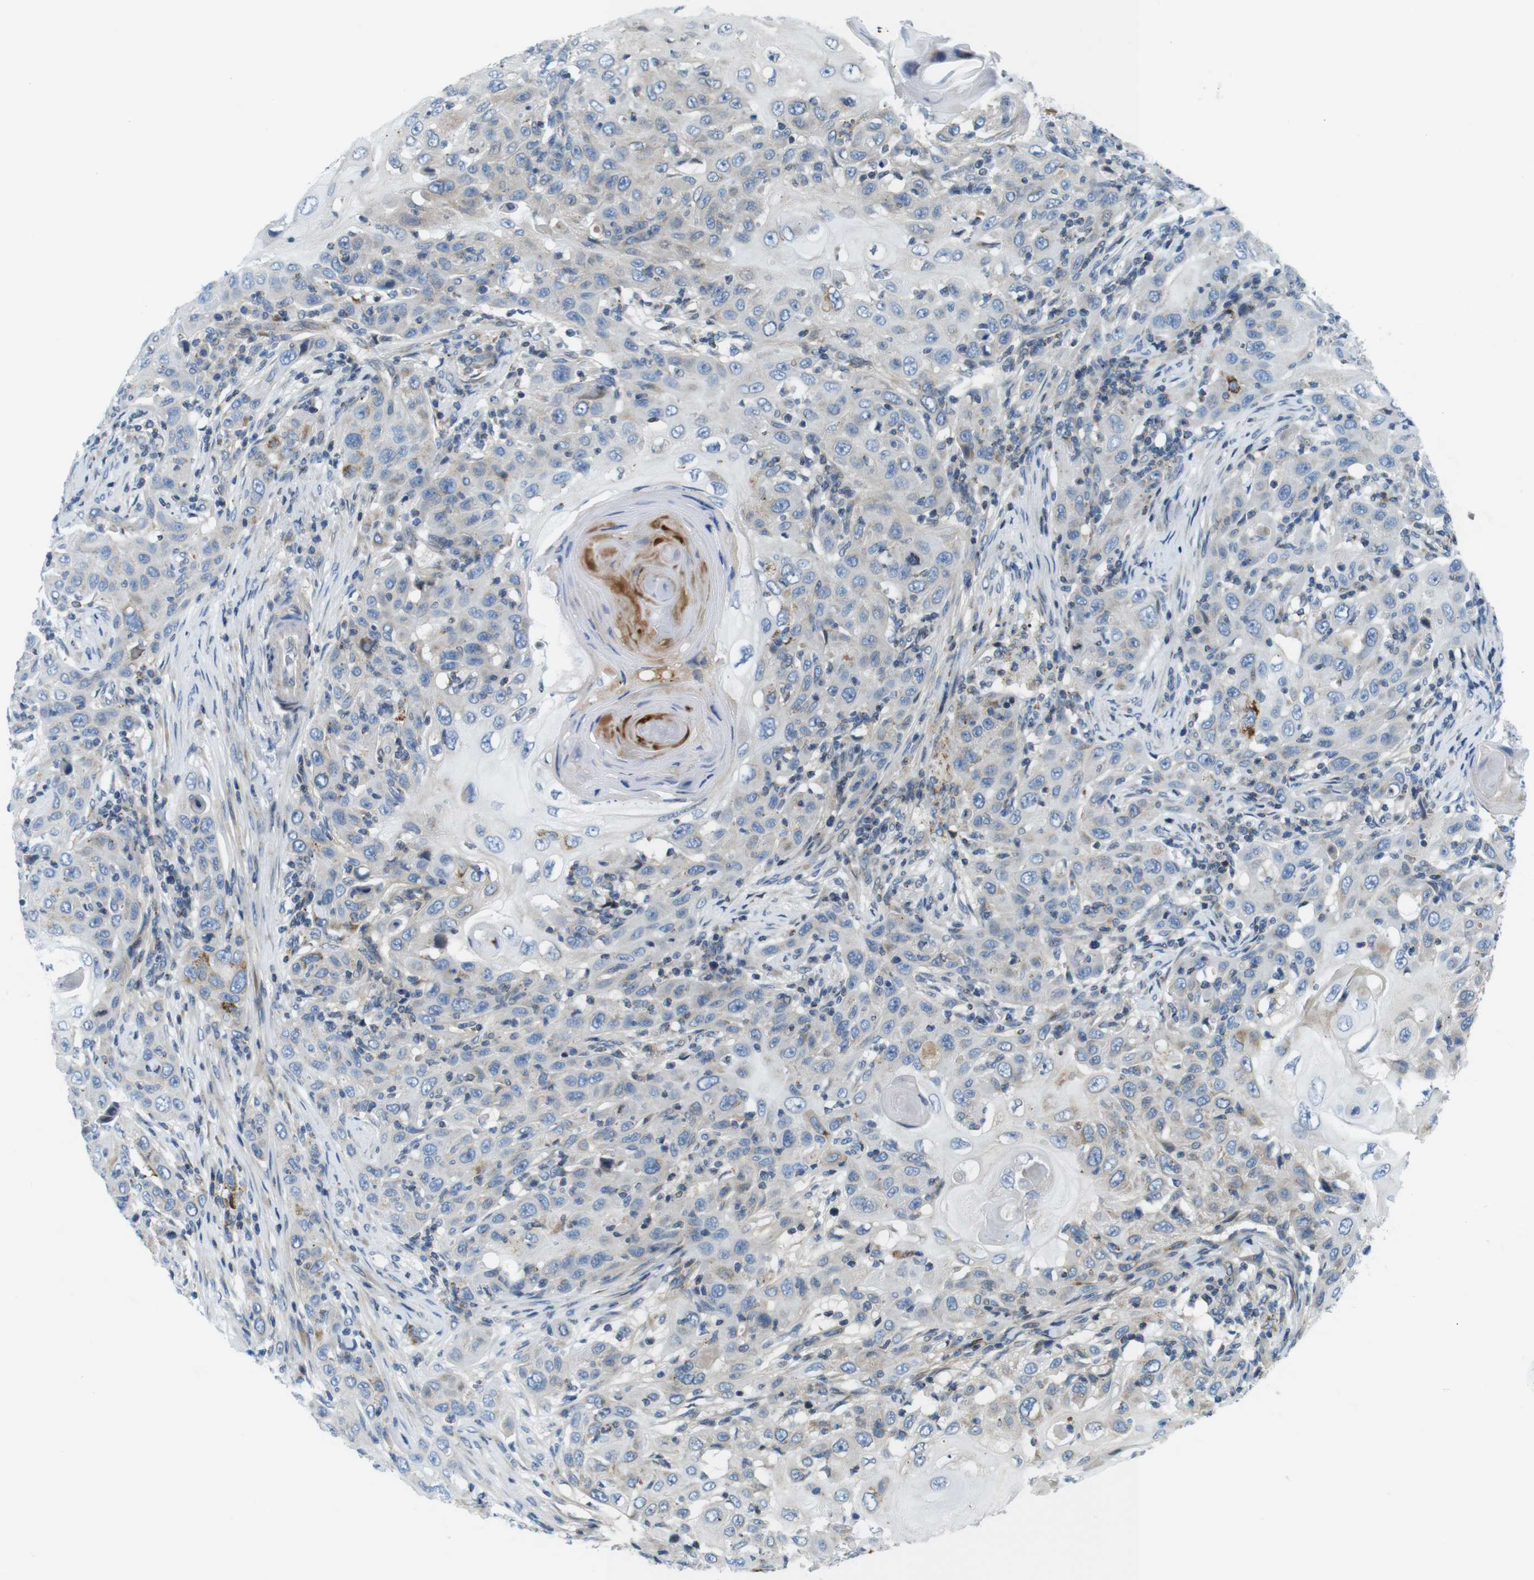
{"staining": {"intensity": "weak", "quantity": "<25%", "location": "cytoplasmic/membranous"}, "tissue": "skin cancer", "cell_type": "Tumor cells", "image_type": "cancer", "snomed": [{"axis": "morphology", "description": "Squamous cell carcinoma, NOS"}, {"axis": "topography", "description": "Skin"}], "caption": "An IHC histopathology image of skin squamous cell carcinoma is shown. There is no staining in tumor cells of skin squamous cell carcinoma. (DAB IHC visualized using brightfield microscopy, high magnification).", "gene": "ZDHHC3", "patient": {"sex": "female", "age": 88}}